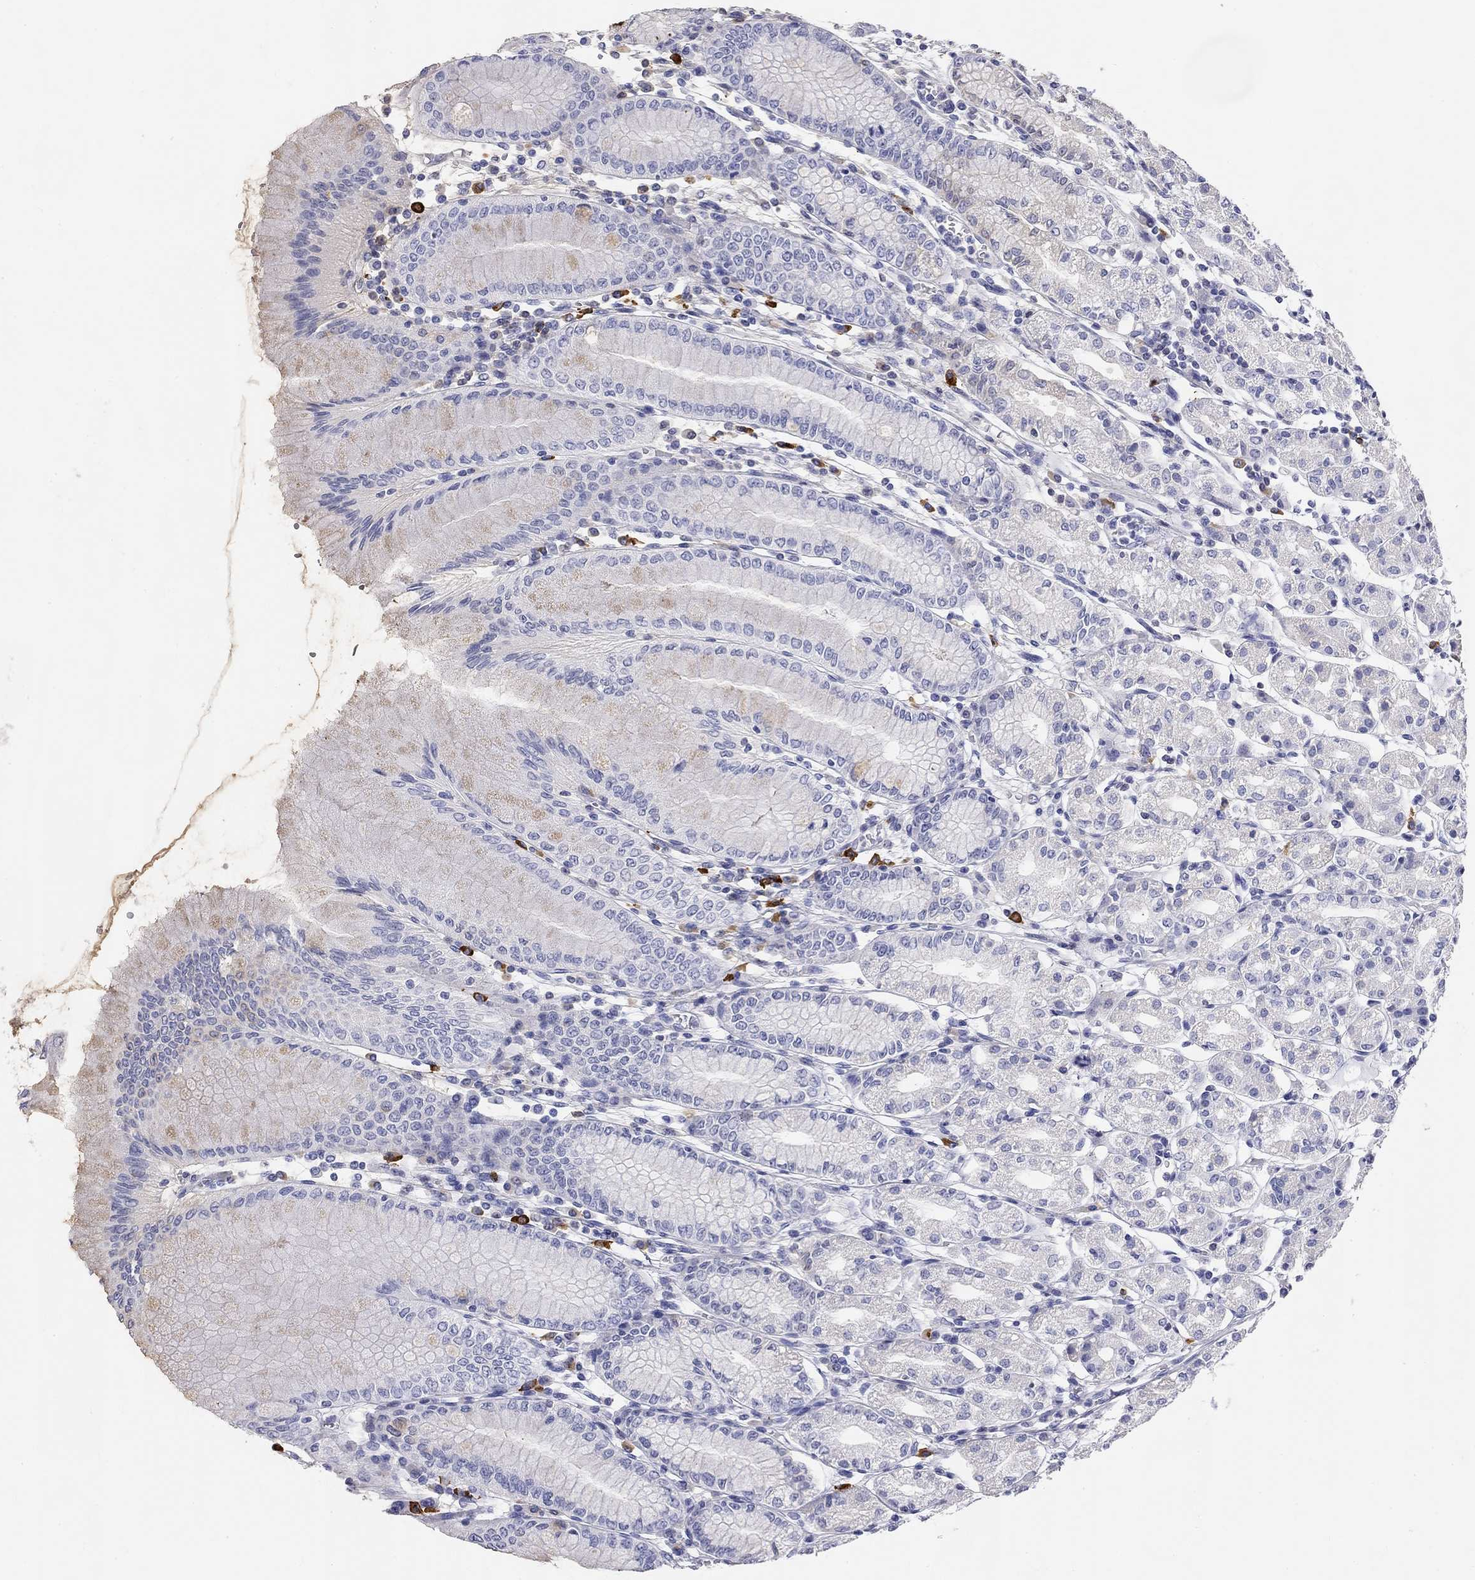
{"staining": {"intensity": "negative", "quantity": "none", "location": "none"}, "tissue": "stomach", "cell_type": "Glandular cells", "image_type": "normal", "snomed": [{"axis": "morphology", "description": "Normal tissue, NOS"}, {"axis": "topography", "description": "Skeletal muscle"}, {"axis": "topography", "description": "Stomach"}], "caption": "Photomicrograph shows no significant protein positivity in glandular cells of normal stomach.", "gene": "PHOX2B", "patient": {"sex": "female", "age": 57}}